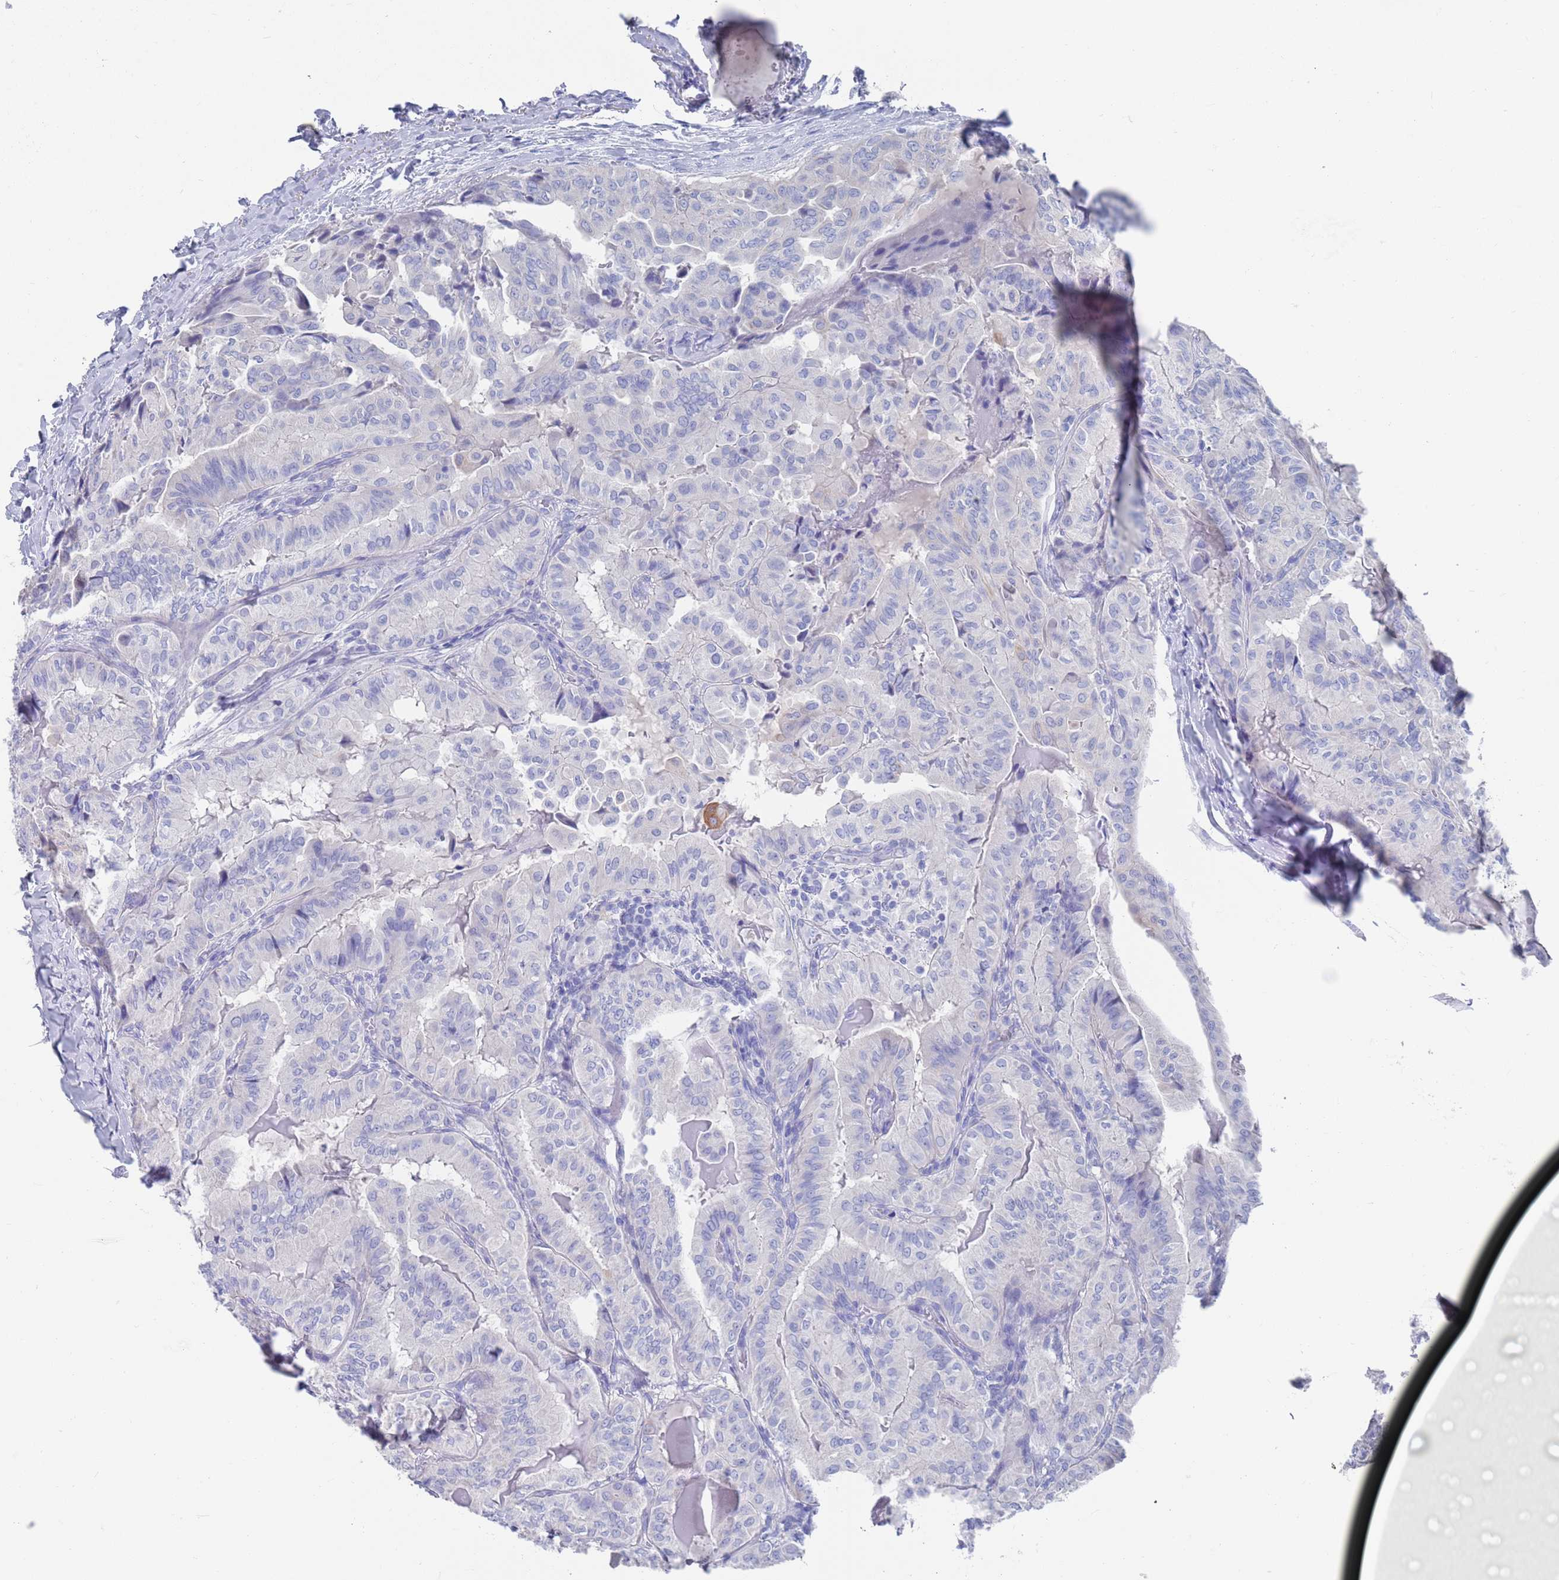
{"staining": {"intensity": "negative", "quantity": "none", "location": "none"}, "tissue": "thyroid cancer", "cell_type": "Tumor cells", "image_type": "cancer", "snomed": [{"axis": "morphology", "description": "Papillary adenocarcinoma, NOS"}, {"axis": "topography", "description": "Thyroid gland"}], "caption": "Tumor cells are negative for brown protein staining in thyroid papillary adenocarcinoma.", "gene": "MTMR2", "patient": {"sex": "female", "age": 68}}